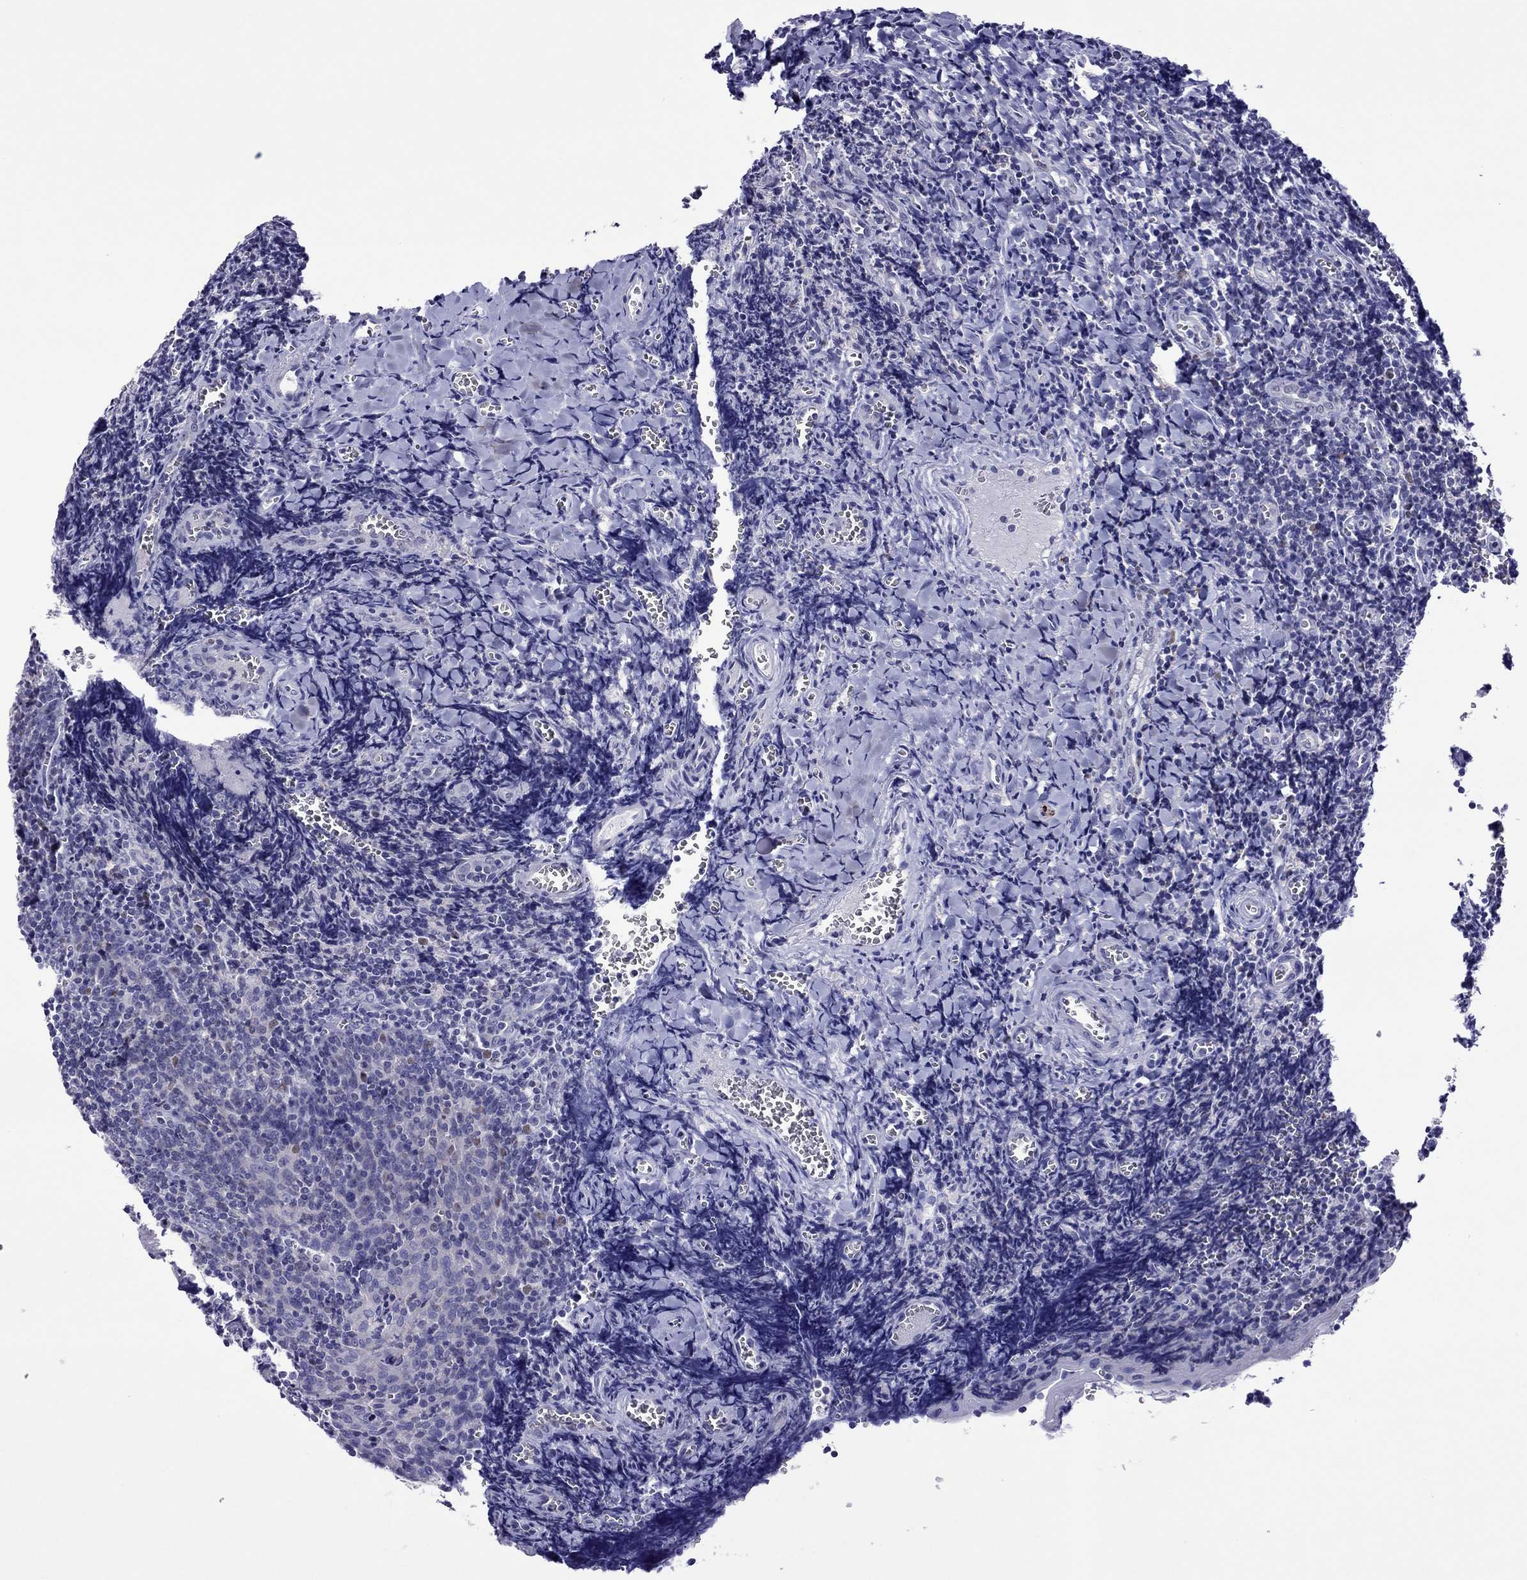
{"staining": {"intensity": "negative", "quantity": "none", "location": "none"}, "tissue": "tonsil", "cell_type": "Germinal center cells", "image_type": "normal", "snomed": [{"axis": "morphology", "description": "Normal tissue, NOS"}, {"axis": "morphology", "description": "Inflammation, NOS"}, {"axis": "topography", "description": "Tonsil"}], "caption": "Immunohistochemistry of unremarkable human tonsil reveals no staining in germinal center cells. (Brightfield microscopy of DAB (3,3'-diaminobenzidine) immunohistochemistry (IHC) at high magnification).", "gene": "MPZ", "patient": {"sex": "female", "age": 31}}